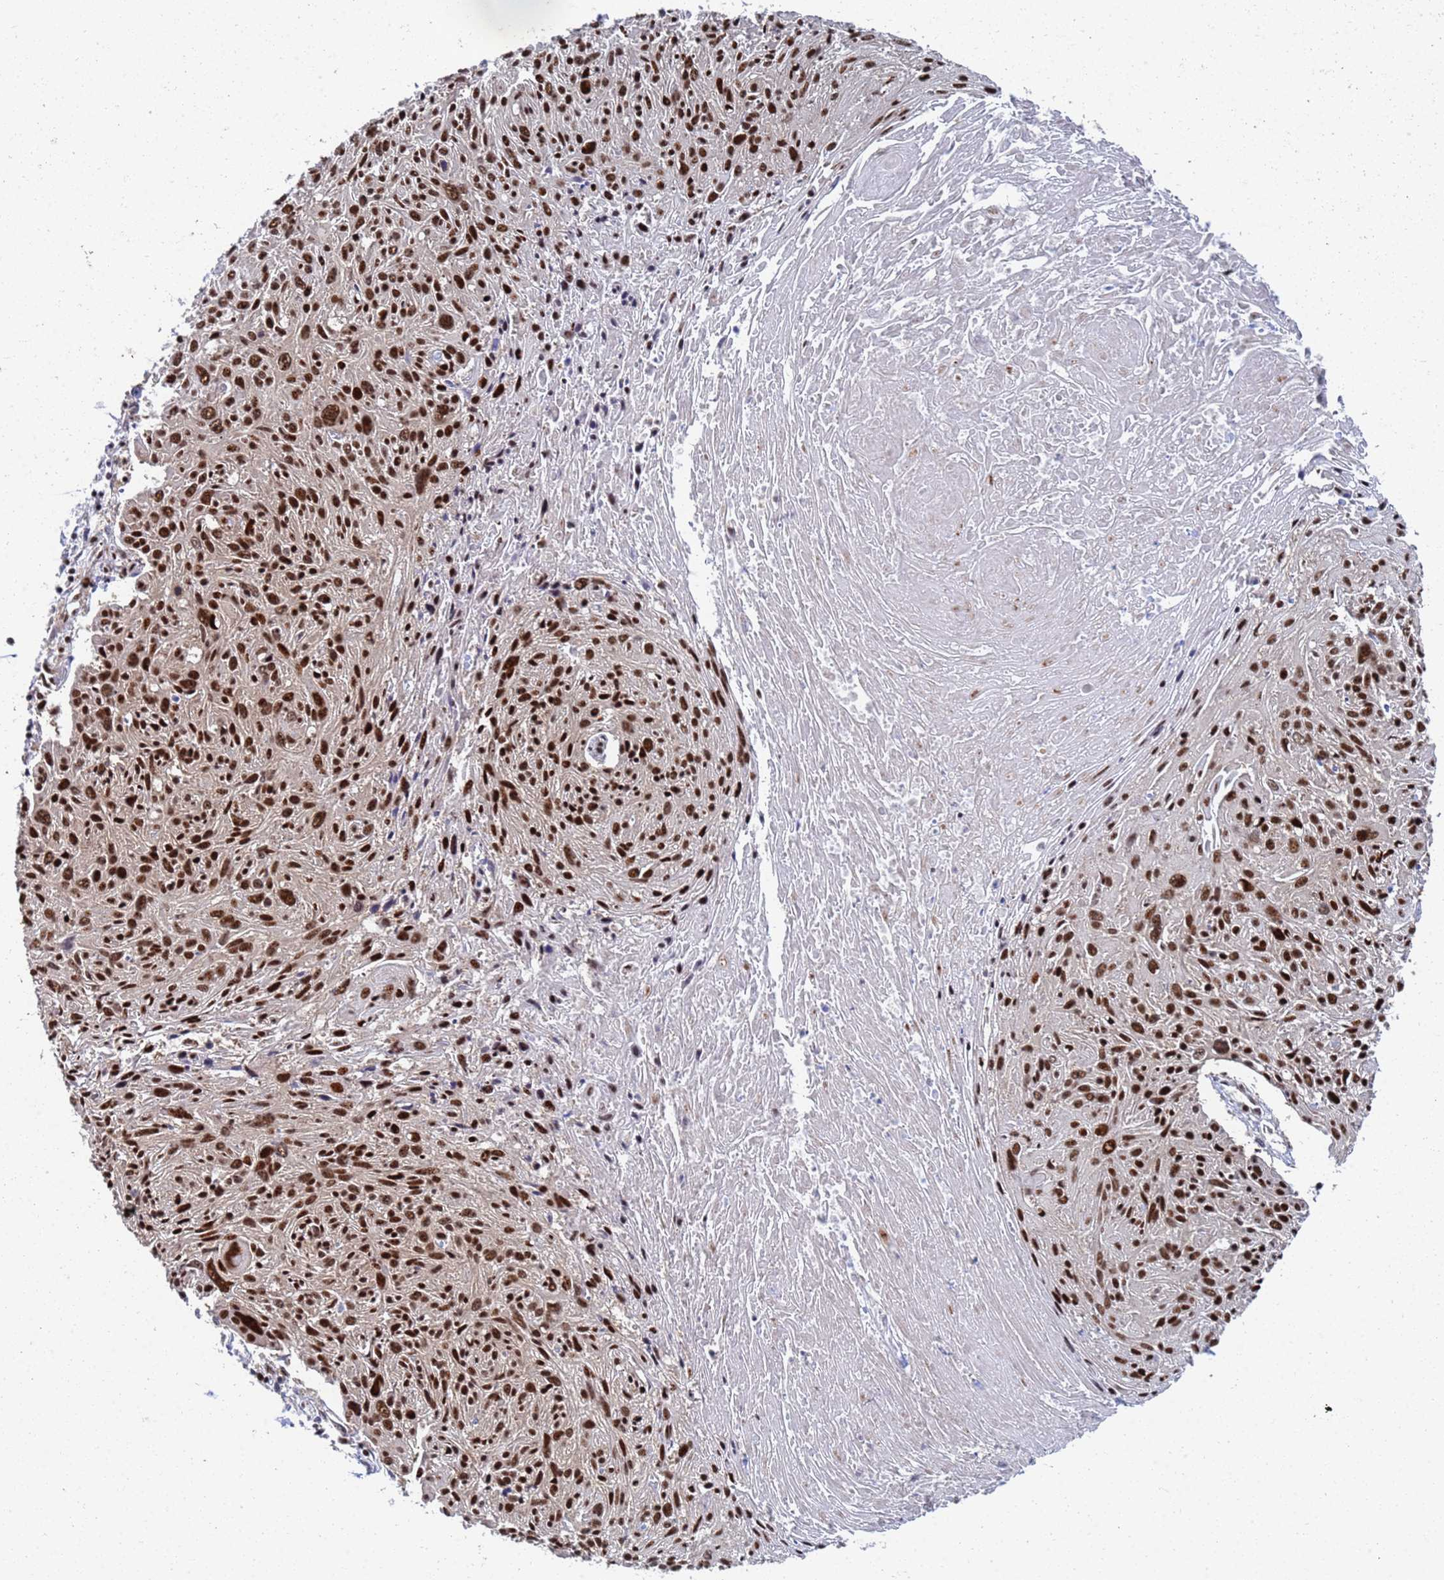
{"staining": {"intensity": "strong", "quantity": ">75%", "location": "nuclear"}, "tissue": "cervical cancer", "cell_type": "Tumor cells", "image_type": "cancer", "snomed": [{"axis": "morphology", "description": "Squamous cell carcinoma, NOS"}, {"axis": "topography", "description": "Cervix"}], "caption": "Protein expression analysis of cervical squamous cell carcinoma demonstrates strong nuclear staining in approximately >75% of tumor cells.", "gene": "AP5Z1", "patient": {"sex": "female", "age": 51}}